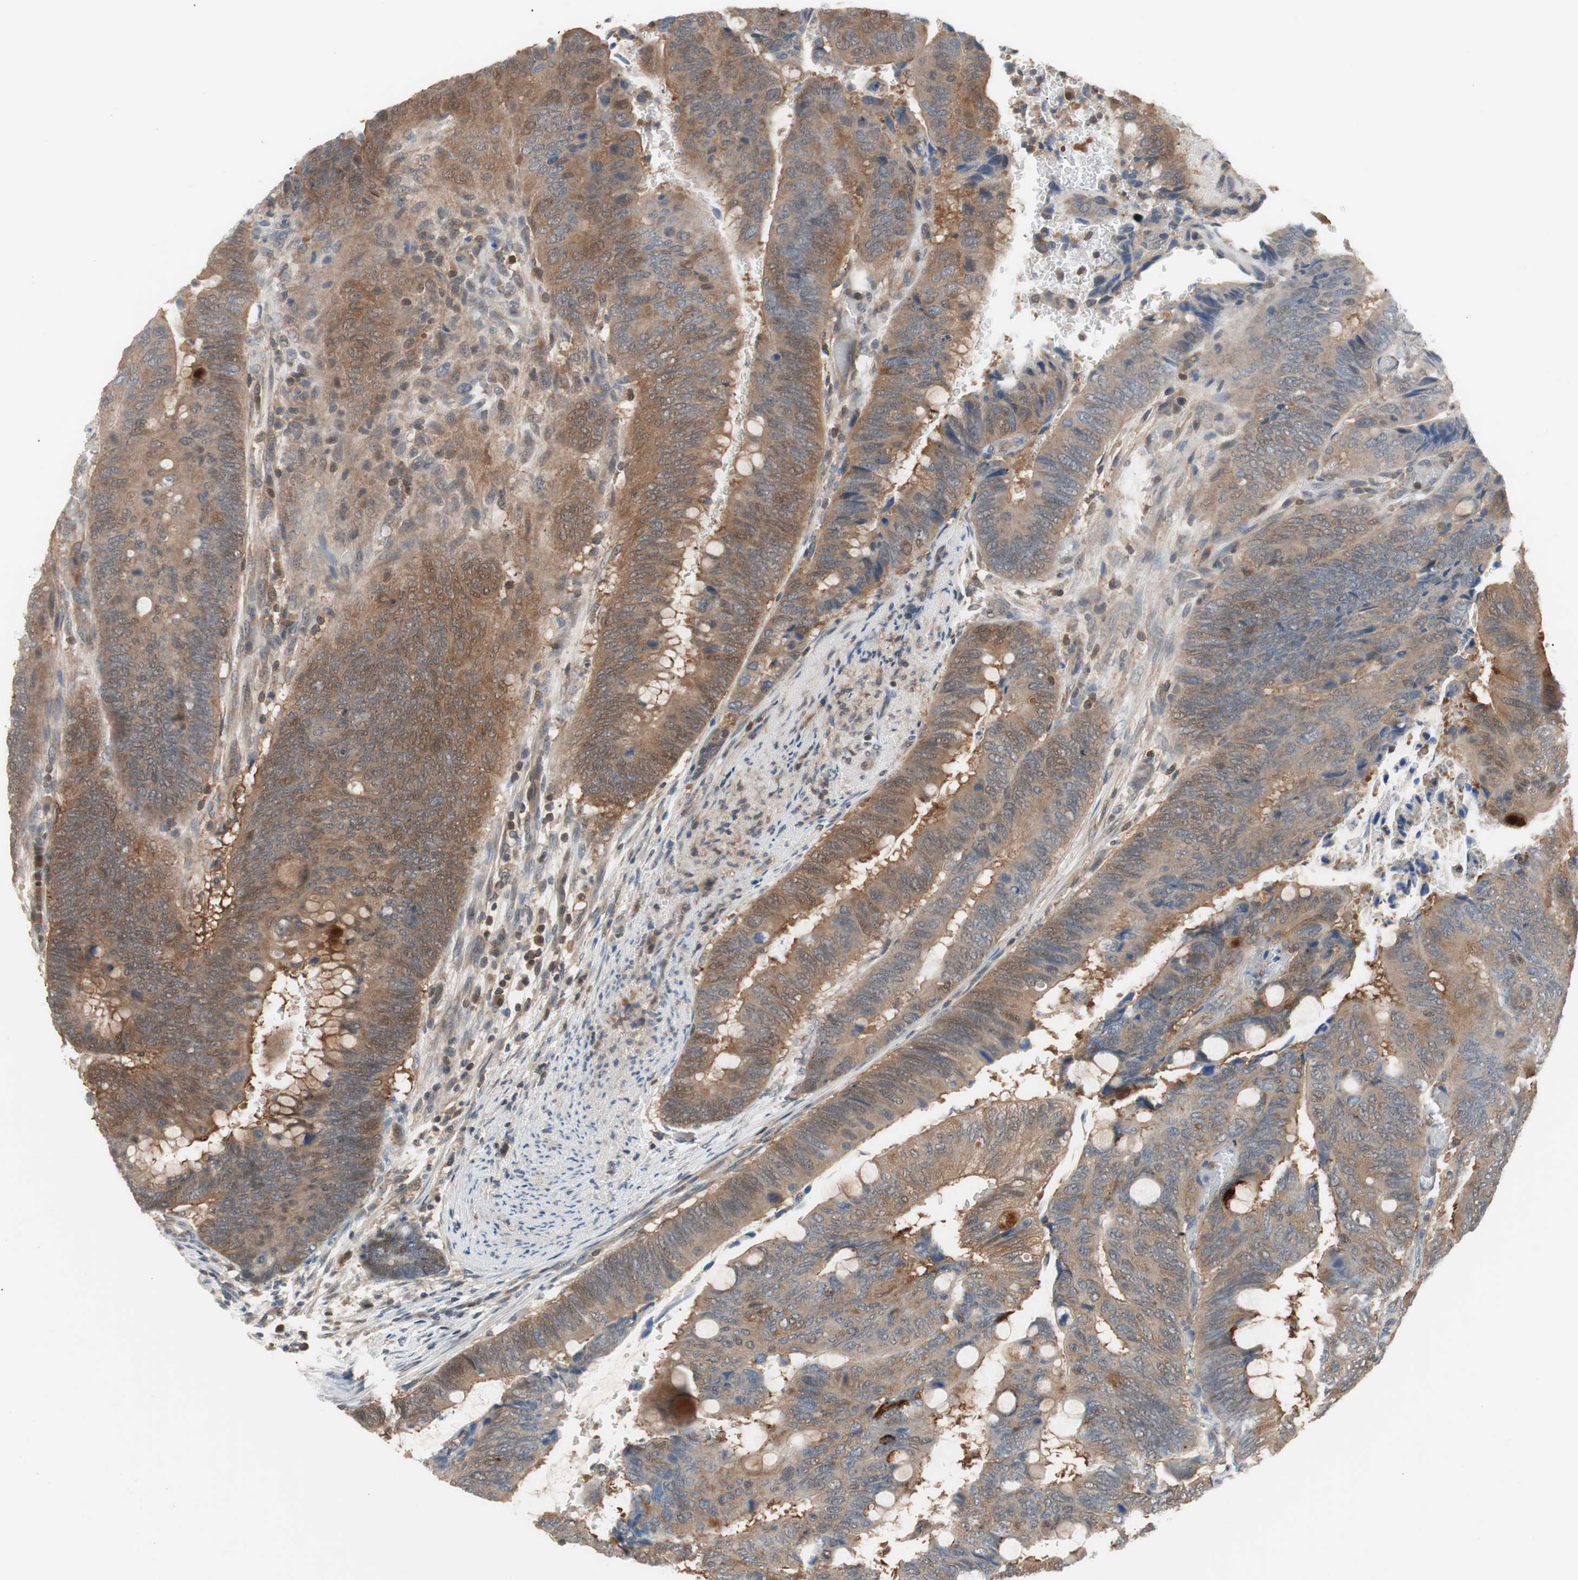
{"staining": {"intensity": "moderate", "quantity": ">75%", "location": "cytoplasmic/membranous"}, "tissue": "colorectal cancer", "cell_type": "Tumor cells", "image_type": "cancer", "snomed": [{"axis": "morphology", "description": "Normal tissue, NOS"}, {"axis": "morphology", "description": "Adenocarcinoma, NOS"}, {"axis": "topography", "description": "Rectum"}, {"axis": "topography", "description": "Peripheral nerve tissue"}], "caption": "This micrograph exhibits immunohistochemistry (IHC) staining of colorectal cancer, with medium moderate cytoplasmic/membranous positivity in approximately >75% of tumor cells.", "gene": "GALT", "patient": {"sex": "male", "age": 92}}